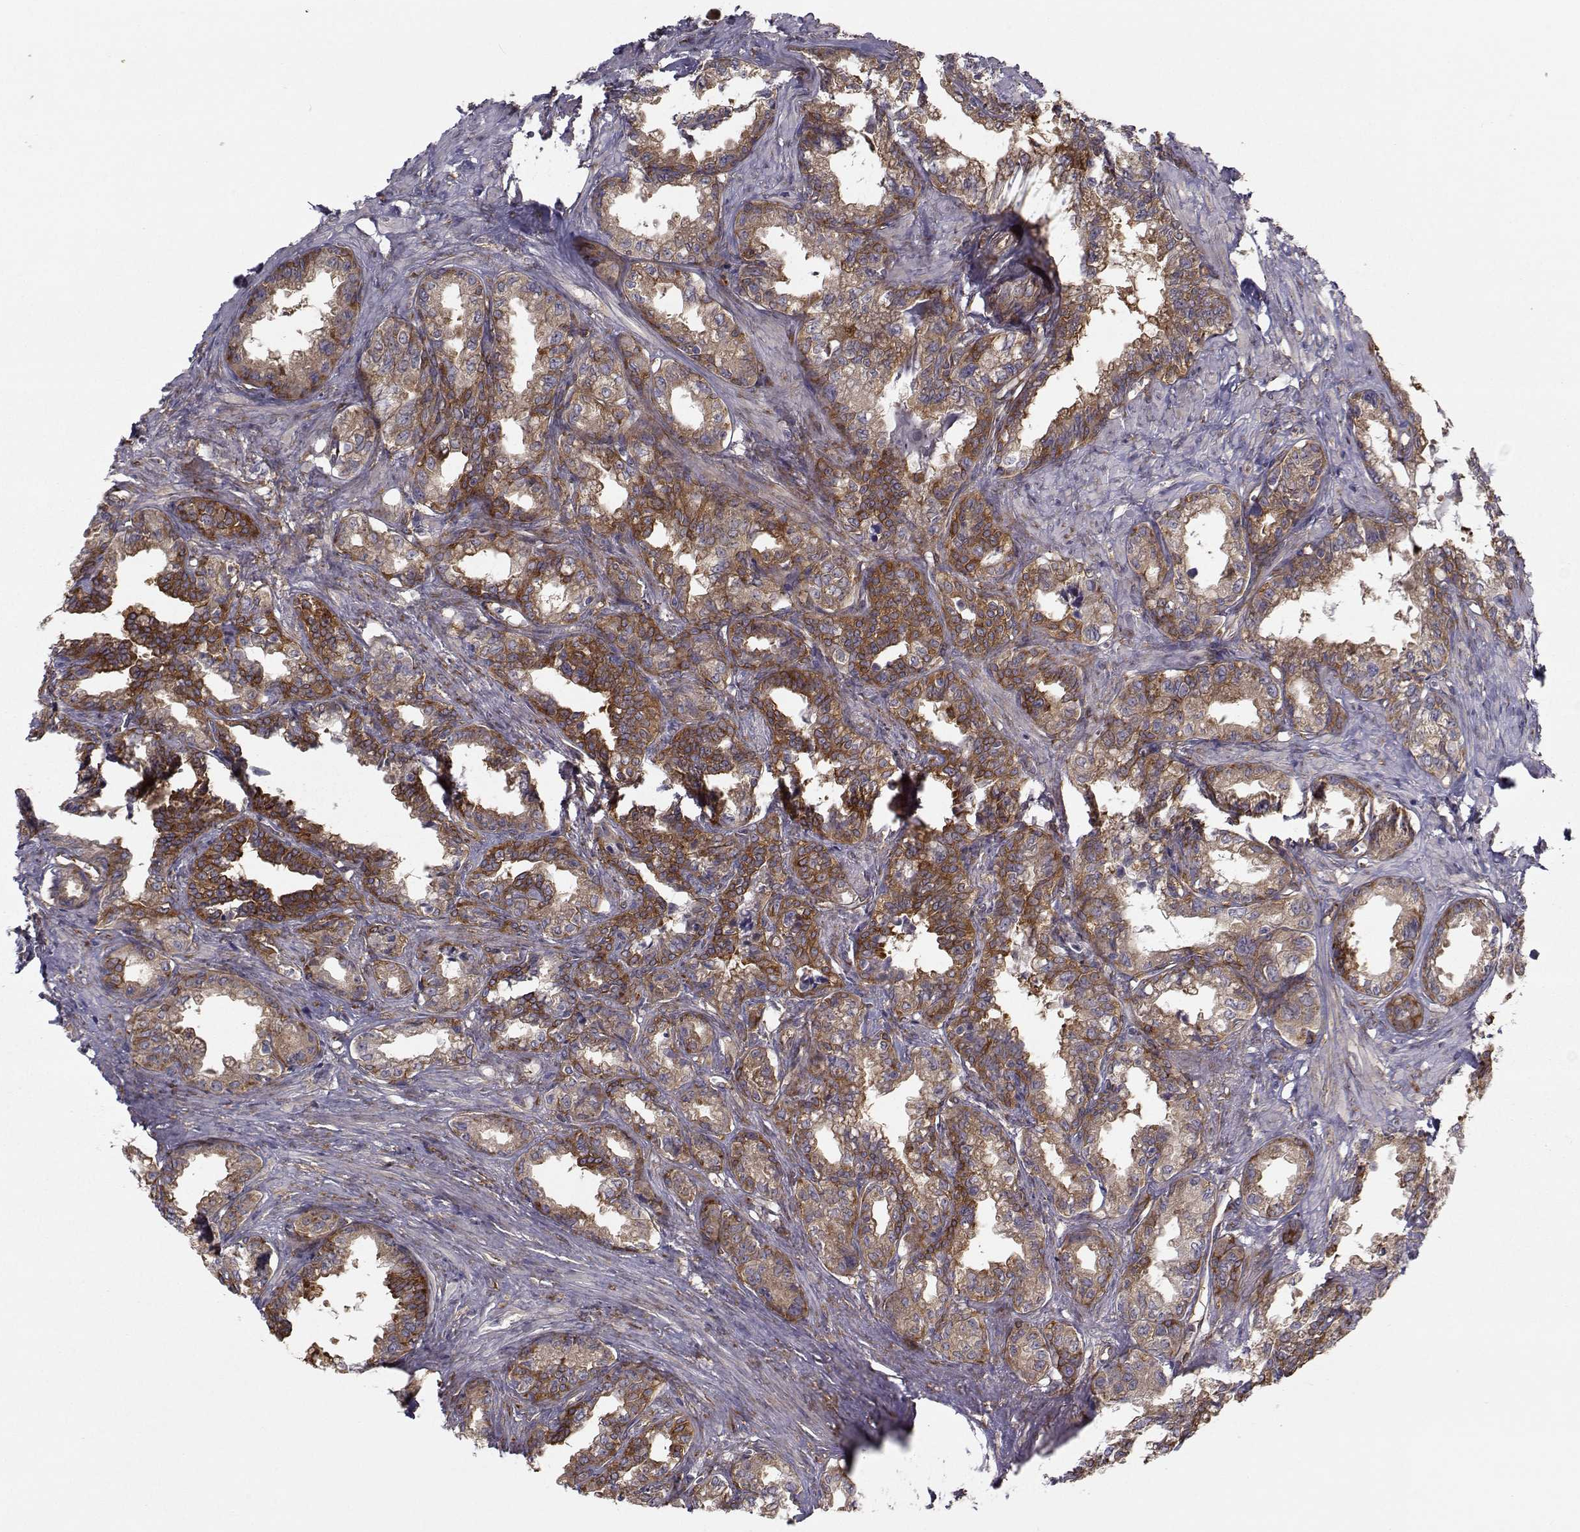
{"staining": {"intensity": "strong", "quantity": "25%-75%", "location": "cytoplasmic/membranous"}, "tissue": "seminal vesicle", "cell_type": "Glandular cells", "image_type": "normal", "snomed": [{"axis": "morphology", "description": "Normal tissue, NOS"}, {"axis": "morphology", "description": "Urothelial carcinoma, NOS"}, {"axis": "topography", "description": "Urinary bladder"}, {"axis": "topography", "description": "Seminal veicle"}], "caption": "Seminal vesicle stained with immunohistochemistry (IHC) demonstrates strong cytoplasmic/membranous expression in approximately 25%-75% of glandular cells. (Brightfield microscopy of DAB IHC at high magnification).", "gene": "TRIP10", "patient": {"sex": "male", "age": 76}}